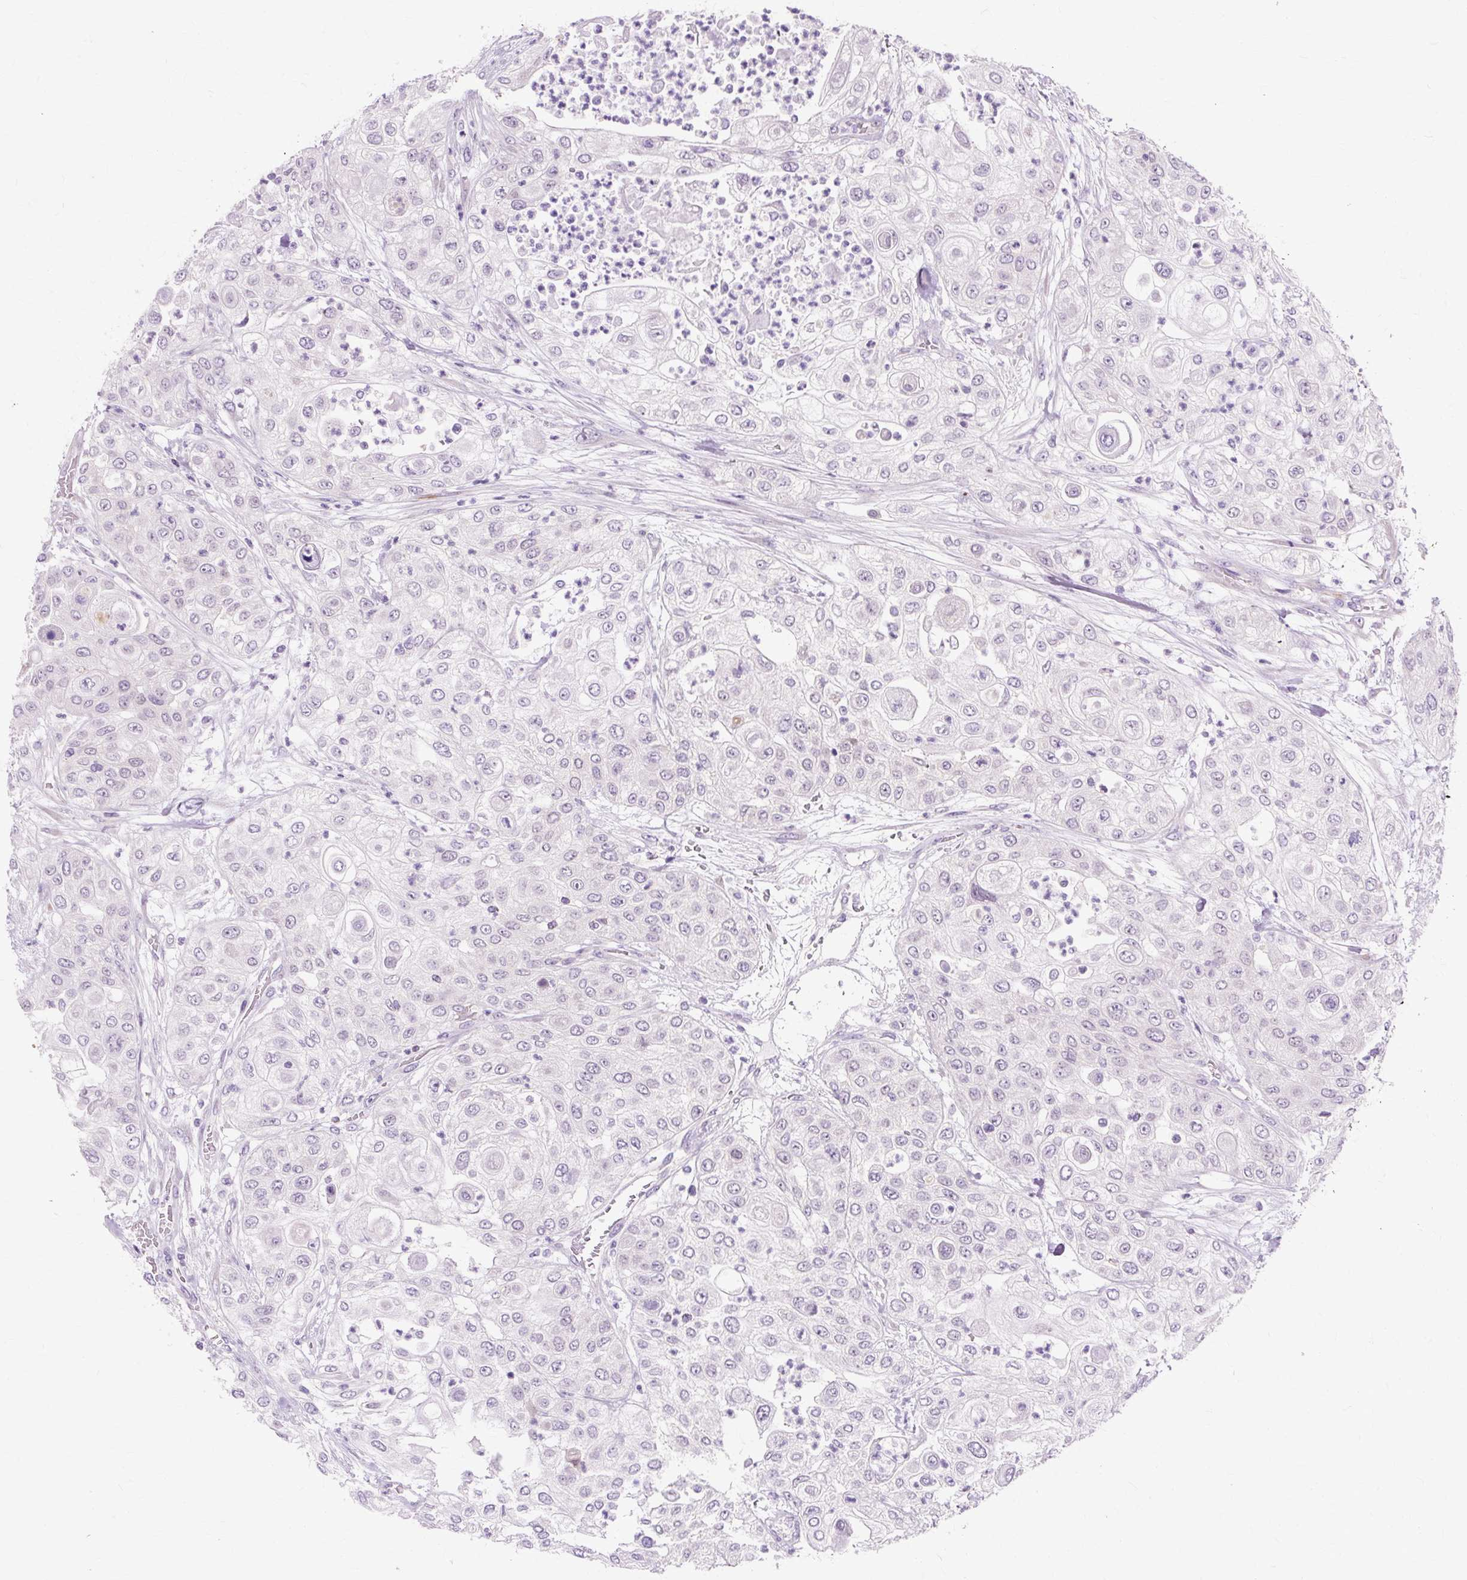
{"staining": {"intensity": "negative", "quantity": "none", "location": "none"}, "tissue": "urothelial cancer", "cell_type": "Tumor cells", "image_type": "cancer", "snomed": [{"axis": "morphology", "description": "Urothelial carcinoma, High grade"}, {"axis": "topography", "description": "Urinary bladder"}], "caption": "Immunohistochemical staining of human urothelial cancer demonstrates no significant expression in tumor cells.", "gene": "ZNF35", "patient": {"sex": "female", "age": 79}}